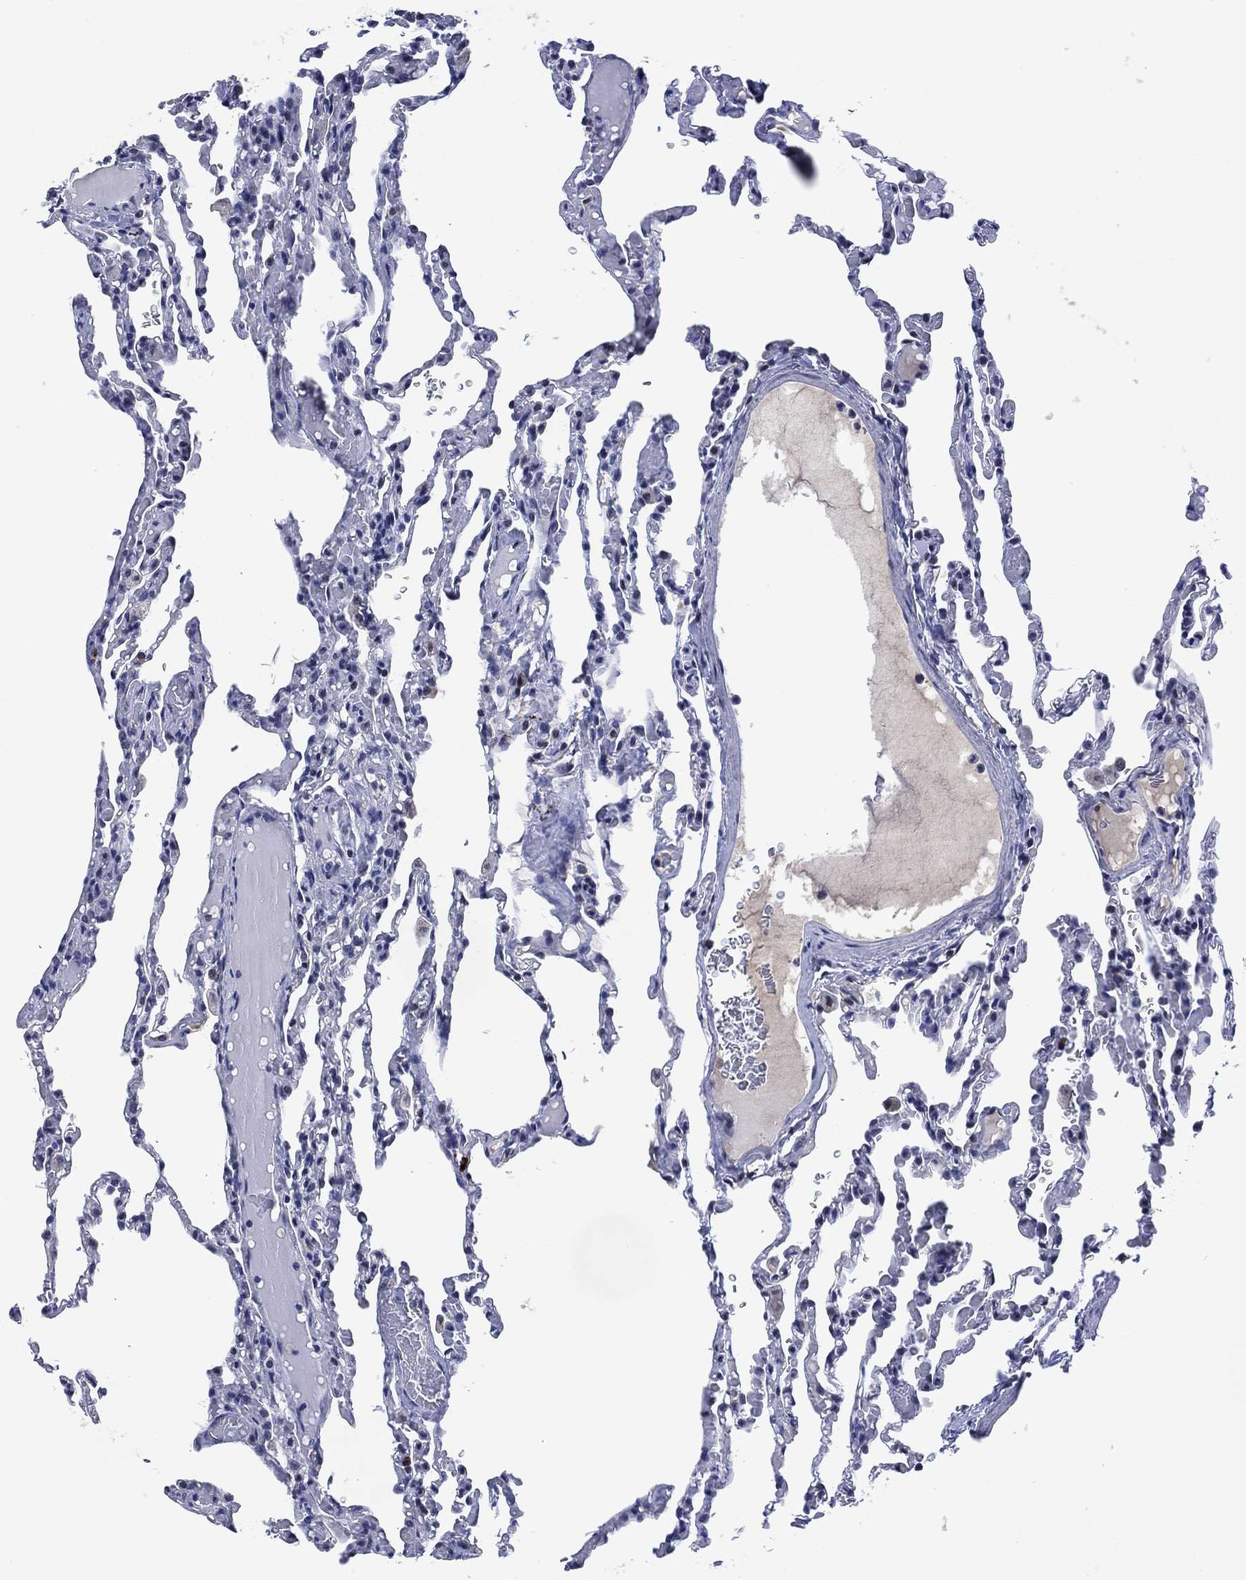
{"staining": {"intensity": "negative", "quantity": "none", "location": "none"}, "tissue": "lung", "cell_type": "Alveolar cells", "image_type": "normal", "snomed": [{"axis": "morphology", "description": "Normal tissue, NOS"}, {"axis": "topography", "description": "Lung"}], "caption": "This is an IHC image of unremarkable human lung. There is no staining in alveolar cells.", "gene": "USP26", "patient": {"sex": "female", "age": 43}}